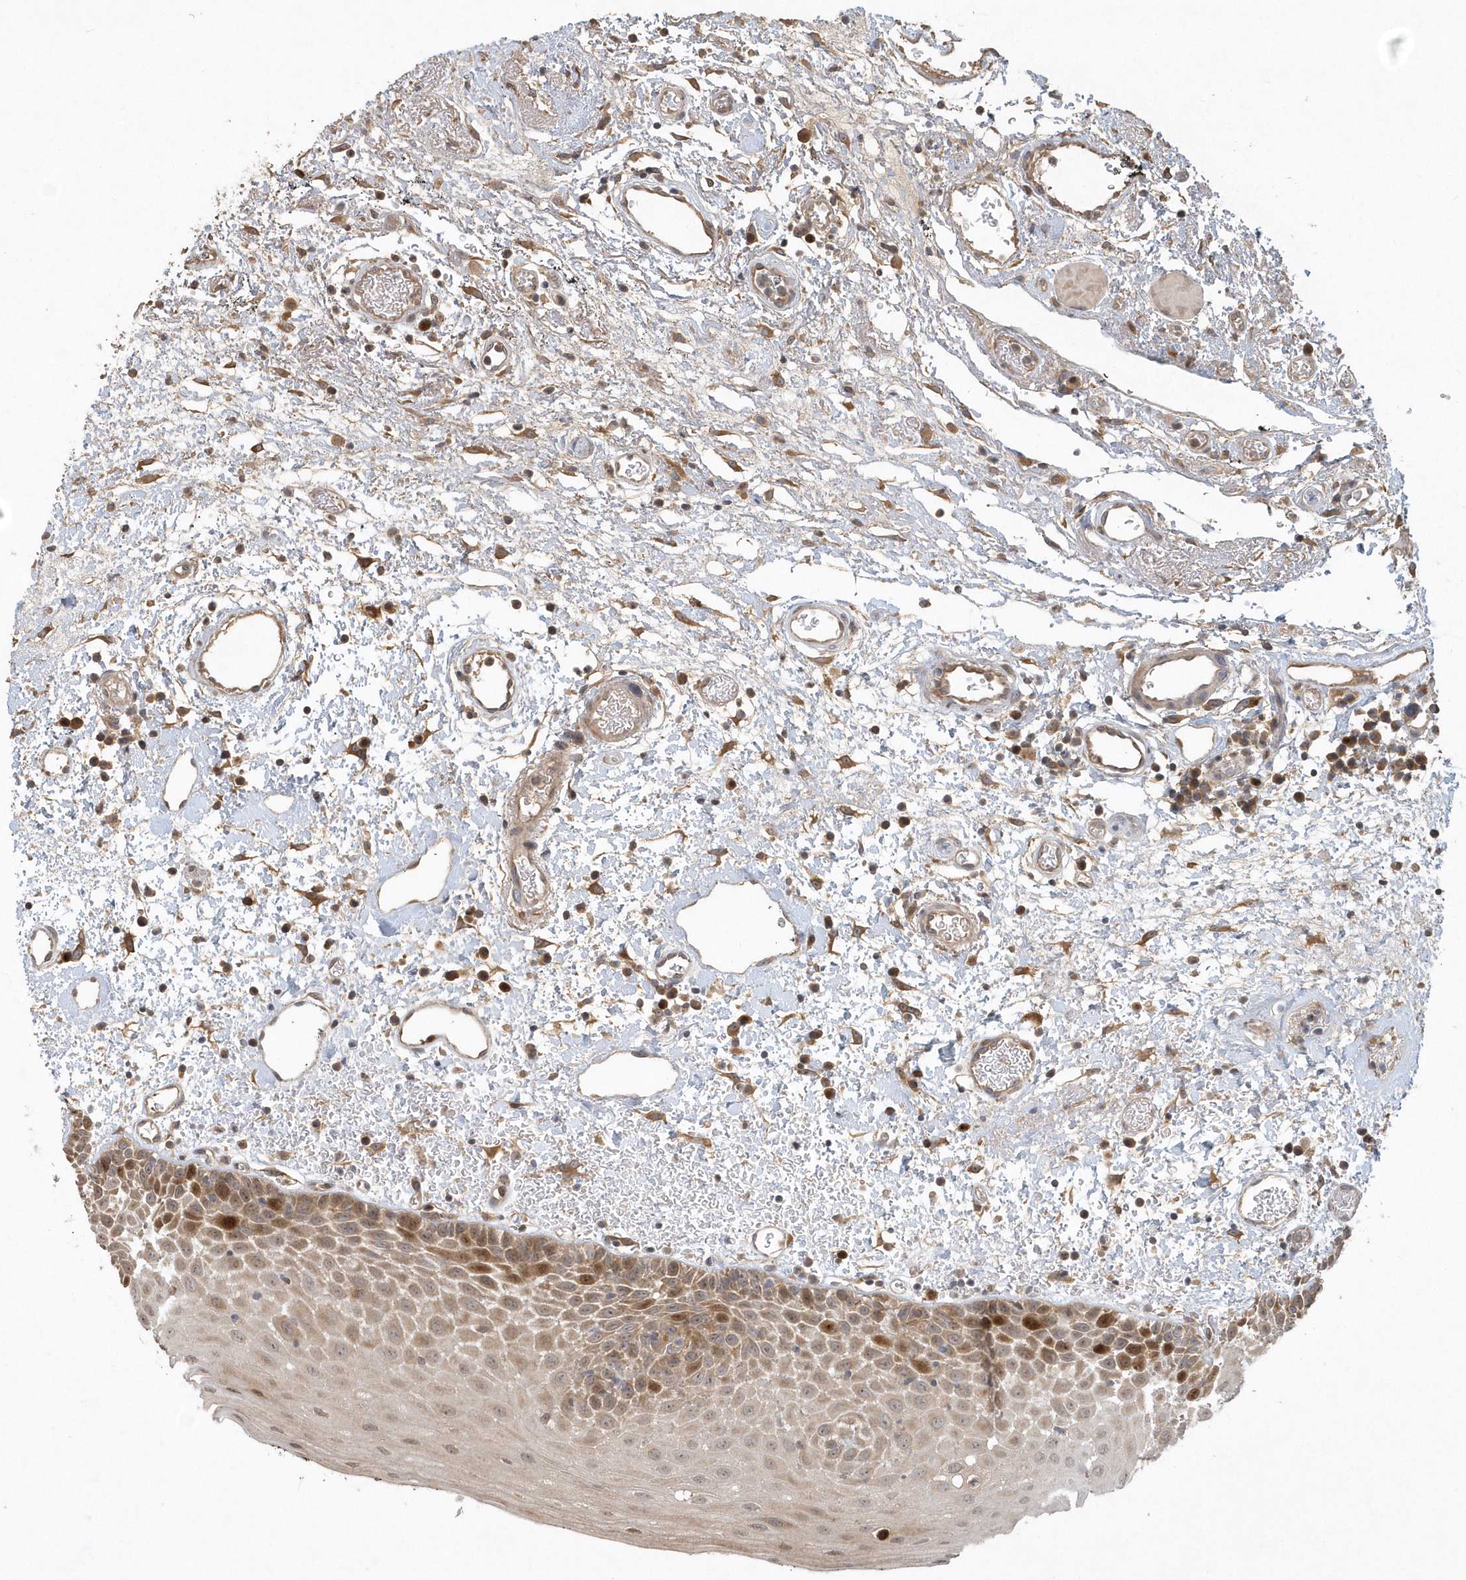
{"staining": {"intensity": "moderate", "quantity": "25%-75%", "location": "cytoplasmic/membranous,nuclear"}, "tissue": "oral mucosa", "cell_type": "Squamous epithelial cells", "image_type": "normal", "snomed": [{"axis": "morphology", "description": "Normal tissue, NOS"}, {"axis": "topography", "description": "Oral tissue"}], "caption": "The image shows staining of unremarkable oral mucosa, revealing moderate cytoplasmic/membranous,nuclear protein positivity (brown color) within squamous epithelial cells.", "gene": "TRAIP", "patient": {"sex": "male", "age": 74}}